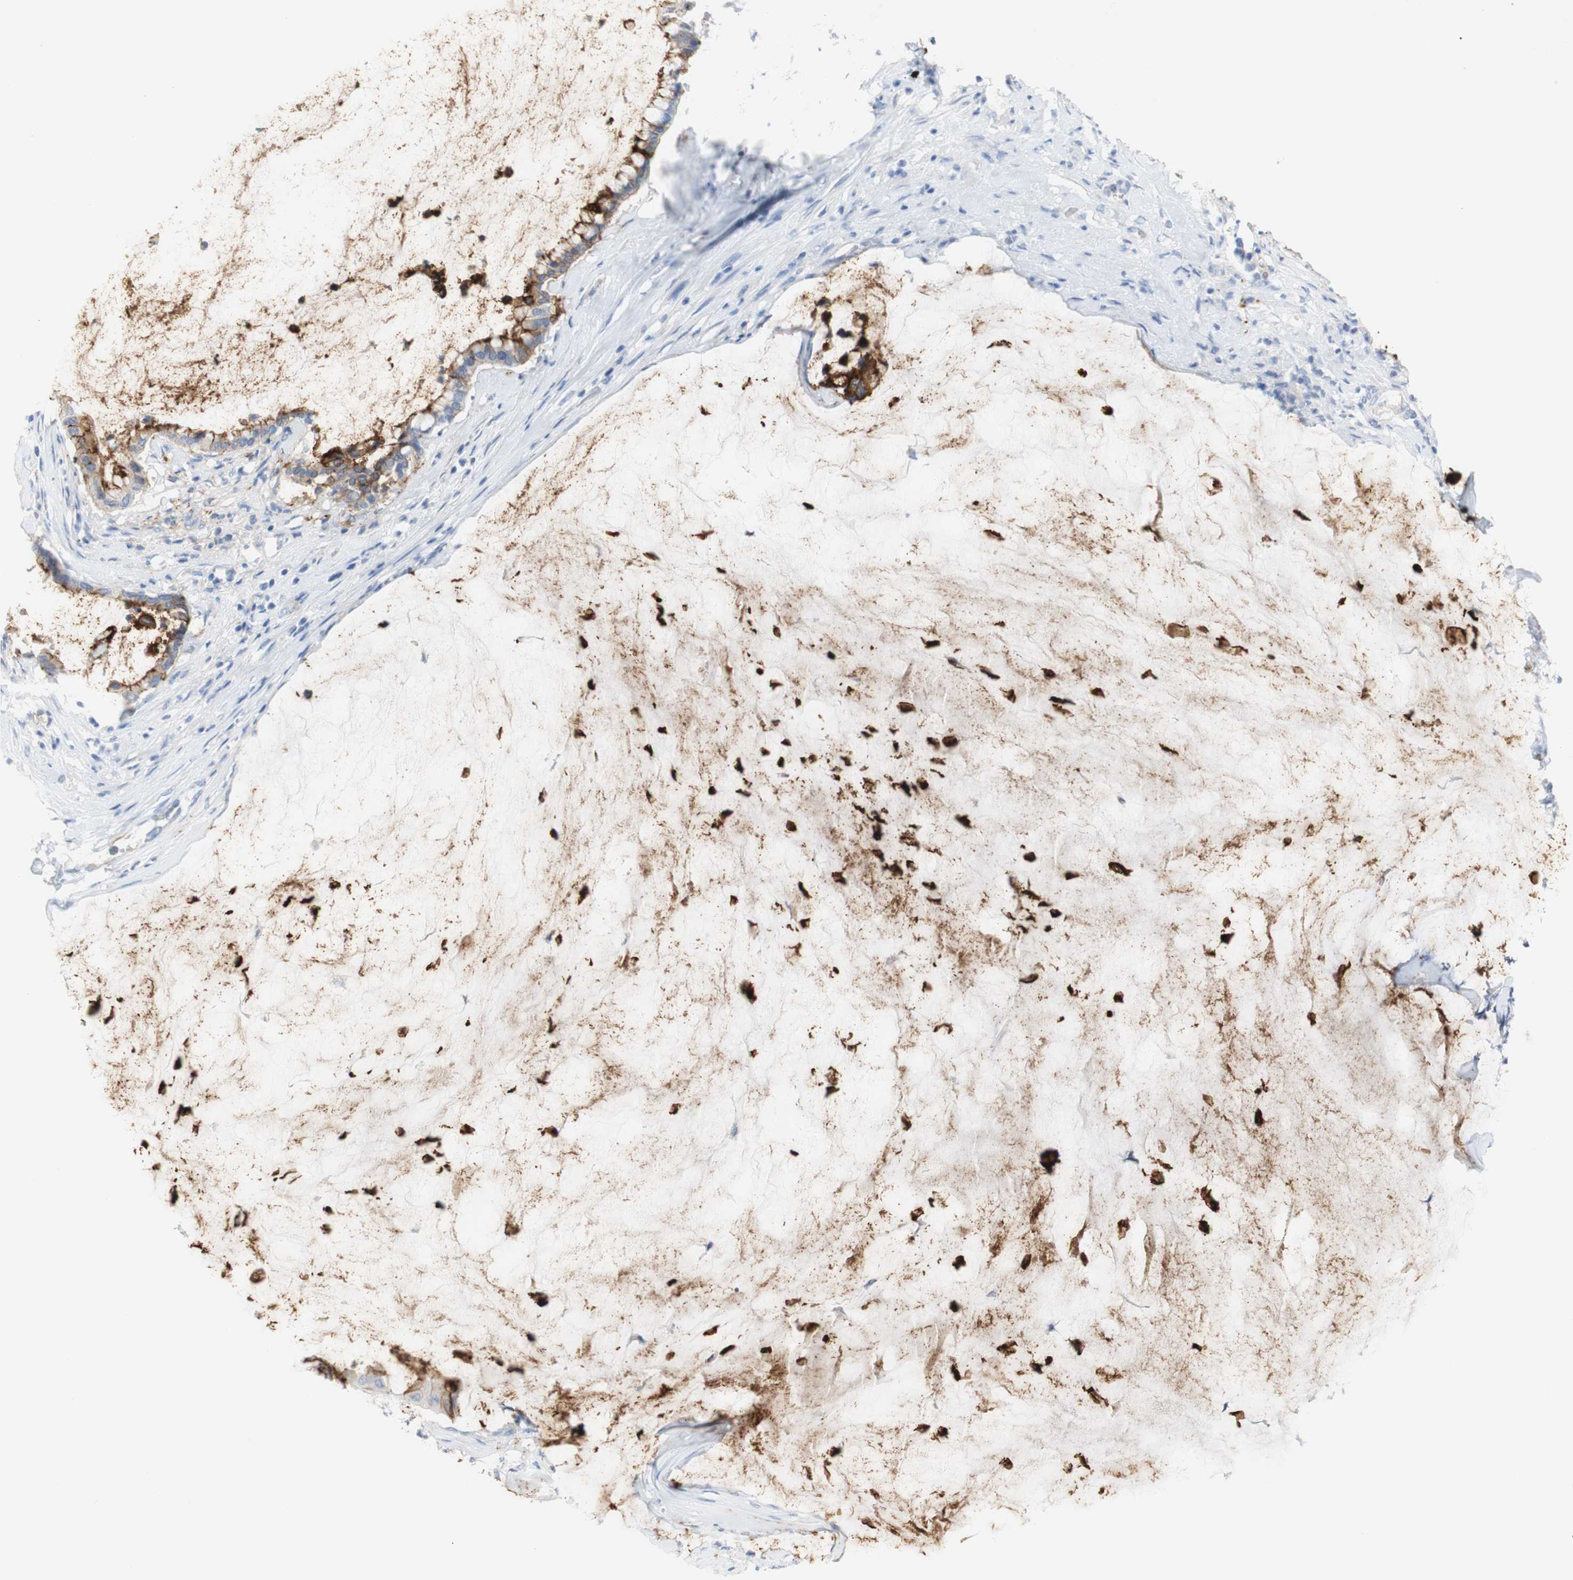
{"staining": {"intensity": "strong", "quantity": ">75%", "location": "cytoplasmic/membranous"}, "tissue": "pancreatic cancer", "cell_type": "Tumor cells", "image_type": "cancer", "snomed": [{"axis": "morphology", "description": "Adenocarcinoma, NOS"}, {"axis": "topography", "description": "Pancreas"}], "caption": "An IHC photomicrograph of tumor tissue is shown. Protein staining in brown highlights strong cytoplasmic/membranous positivity in pancreatic cancer within tumor cells.", "gene": "DSC2", "patient": {"sex": "male", "age": 41}}